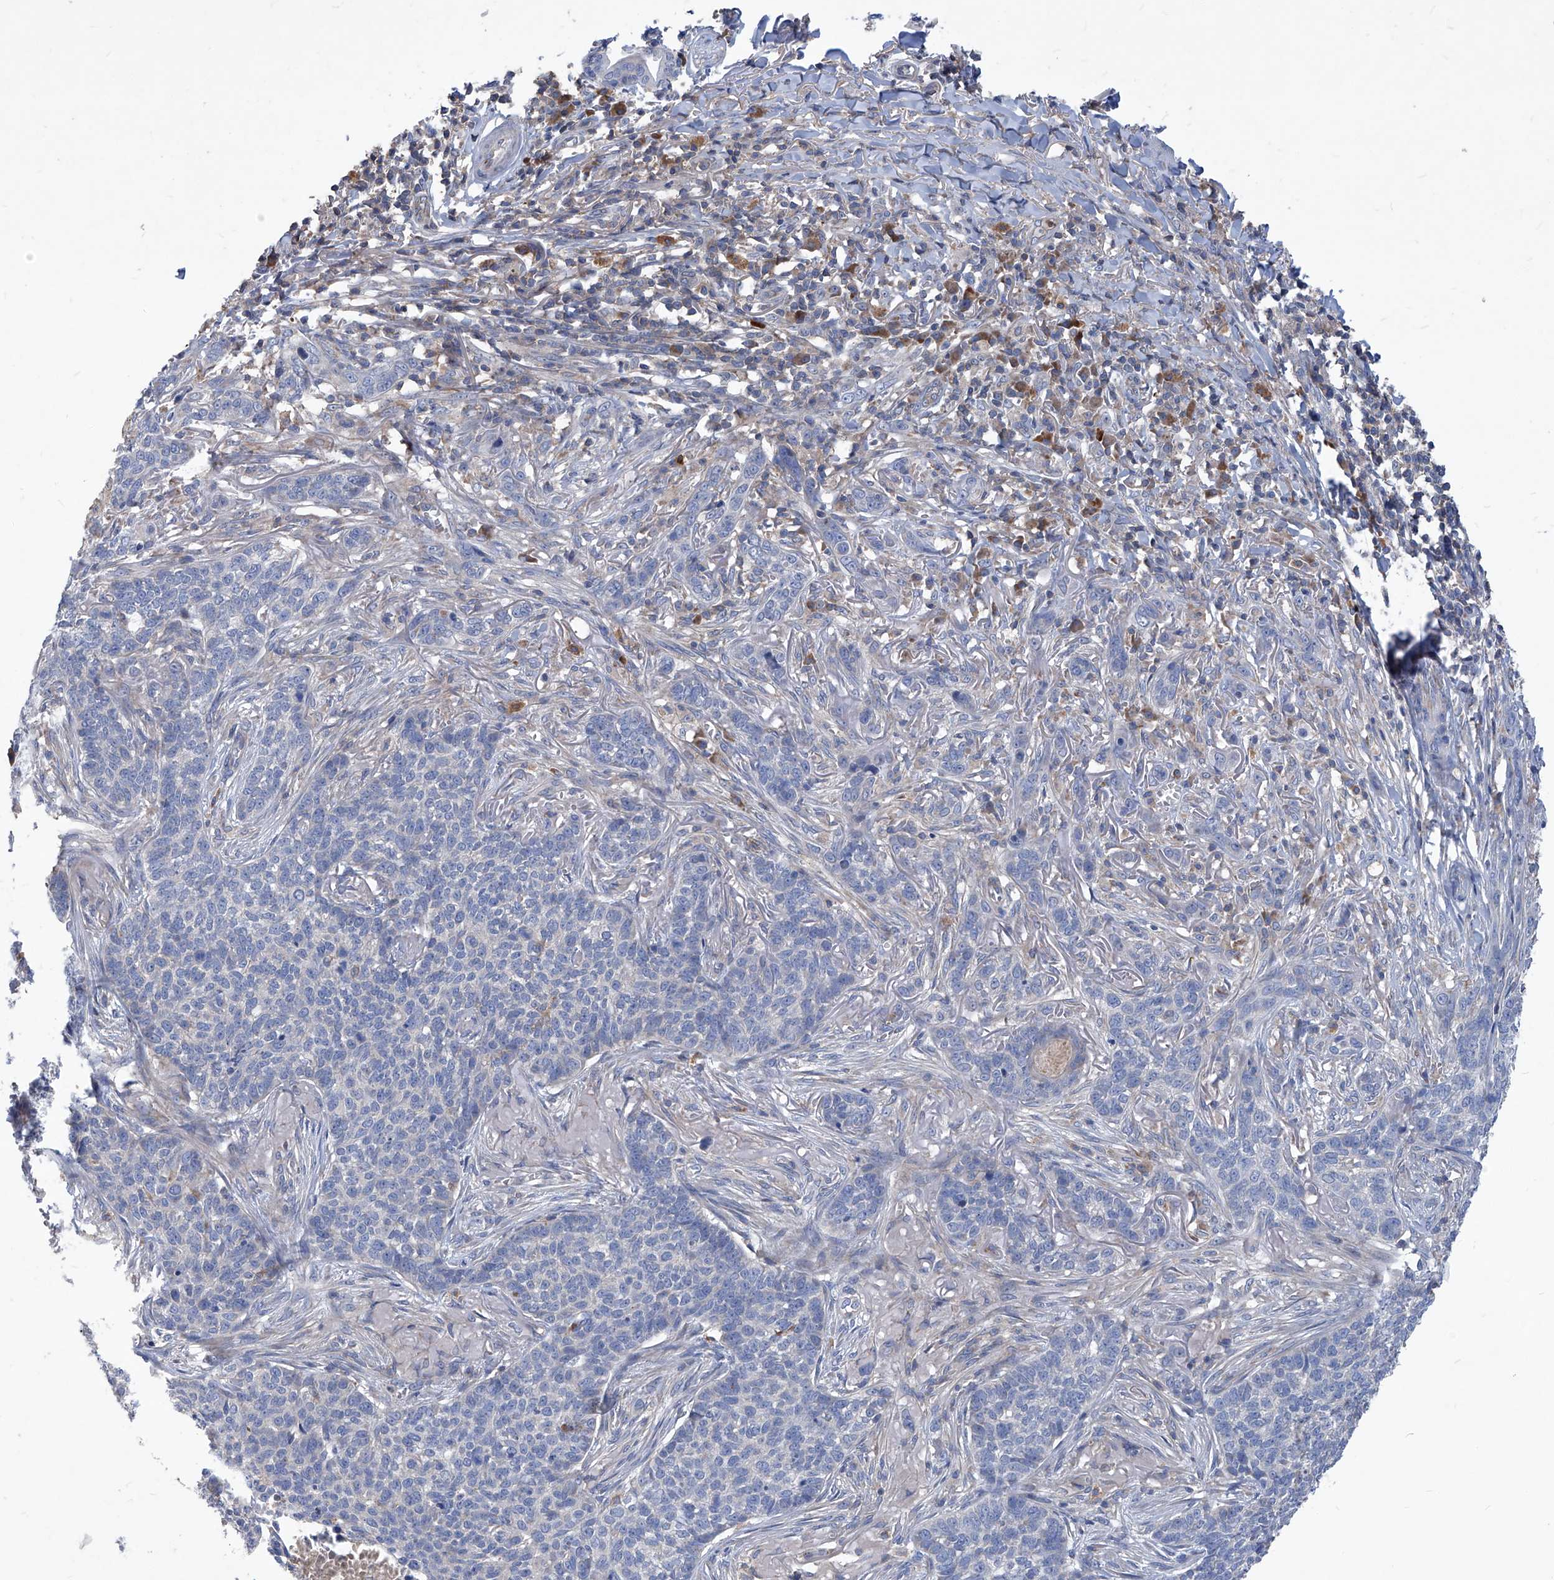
{"staining": {"intensity": "negative", "quantity": "none", "location": "none"}, "tissue": "skin cancer", "cell_type": "Tumor cells", "image_type": "cancer", "snomed": [{"axis": "morphology", "description": "Basal cell carcinoma"}, {"axis": "topography", "description": "Skin"}], "caption": "The IHC photomicrograph has no significant expression in tumor cells of skin basal cell carcinoma tissue.", "gene": "EPHA8", "patient": {"sex": "male", "age": 85}}